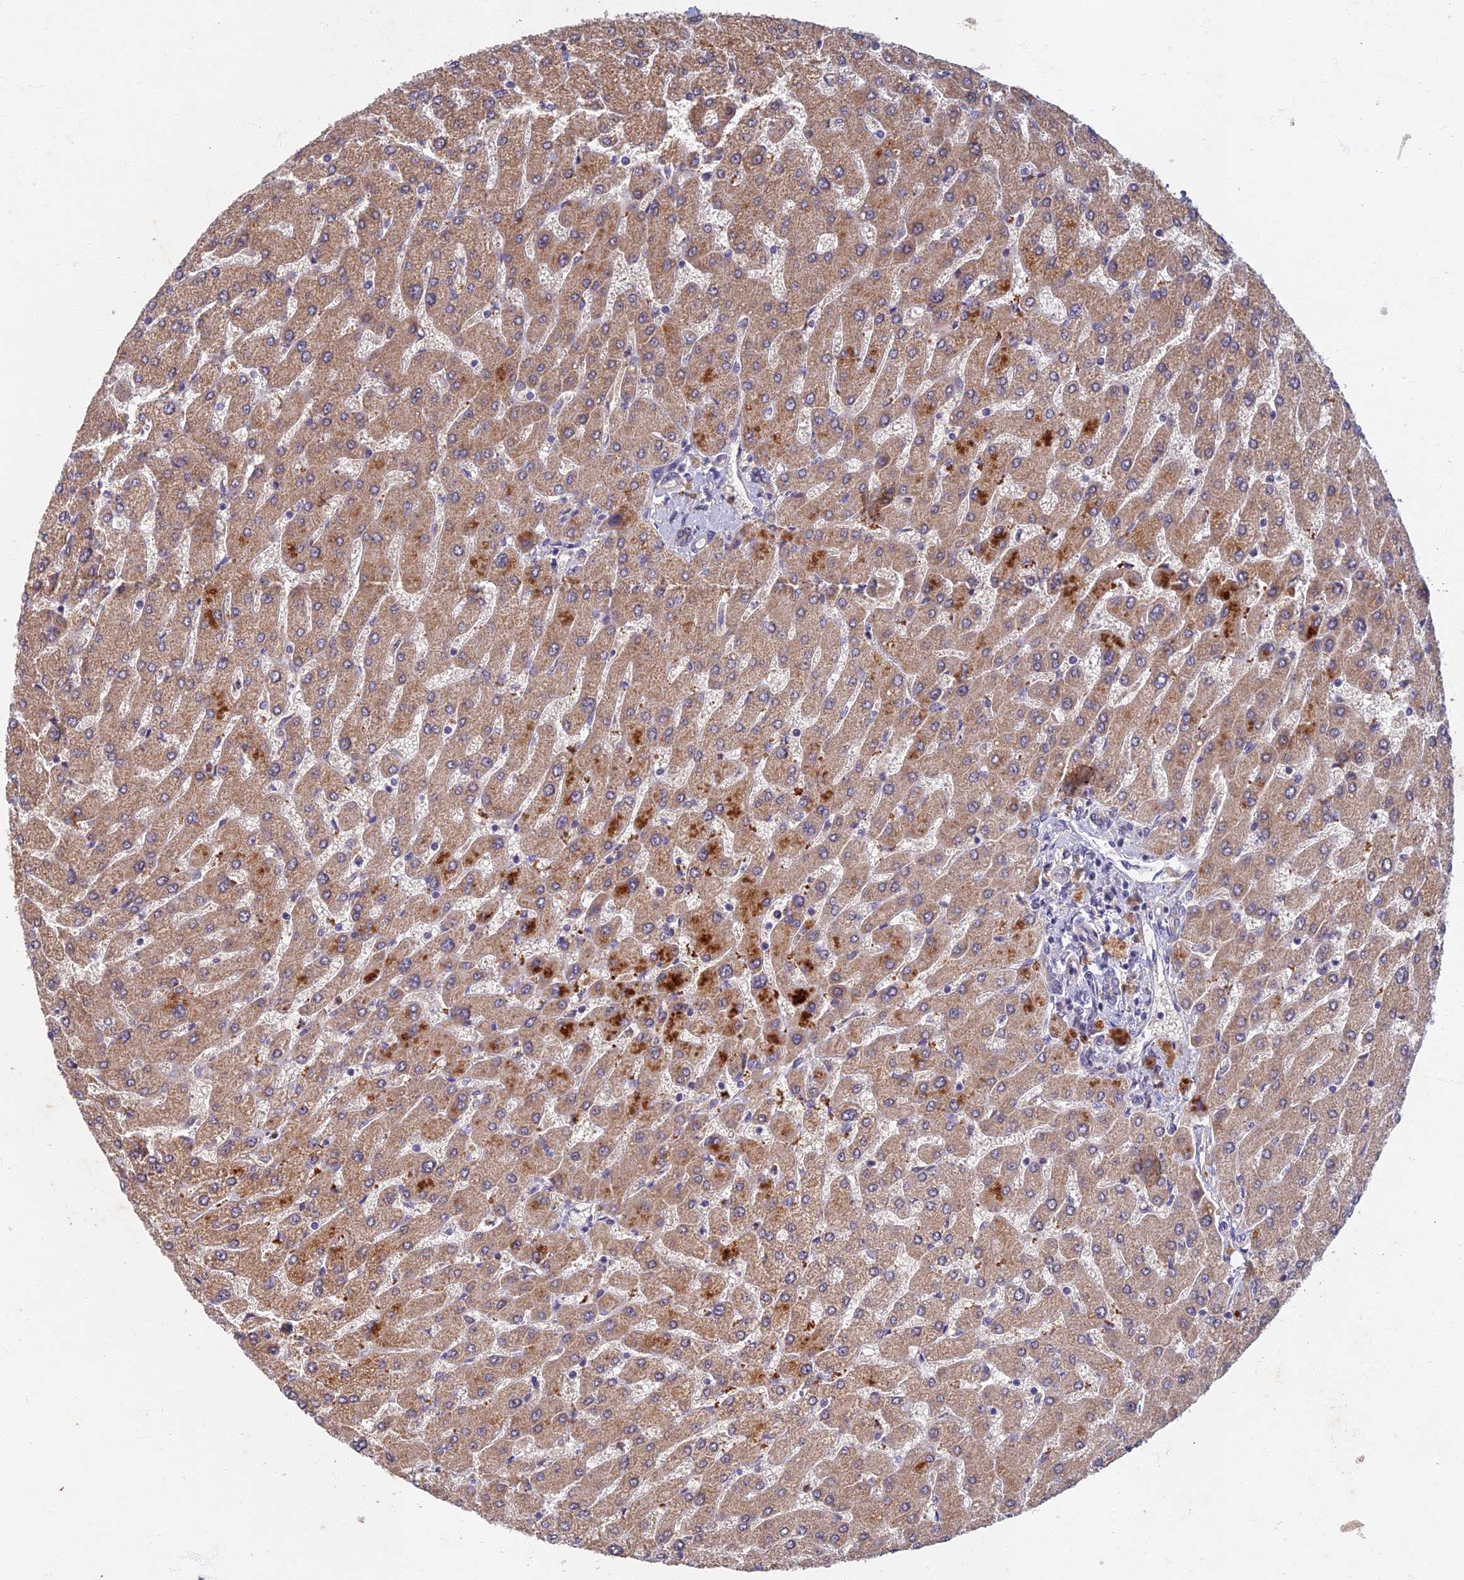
{"staining": {"intensity": "negative", "quantity": "none", "location": "none"}, "tissue": "liver", "cell_type": "Cholangiocytes", "image_type": "normal", "snomed": [{"axis": "morphology", "description": "Normal tissue, NOS"}, {"axis": "topography", "description": "Liver"}], "caption": "Cholangiocytes show no significant expression in normal liver.", "gene": "SOGA1", "patient": {"sex": "male", "age": 55}}